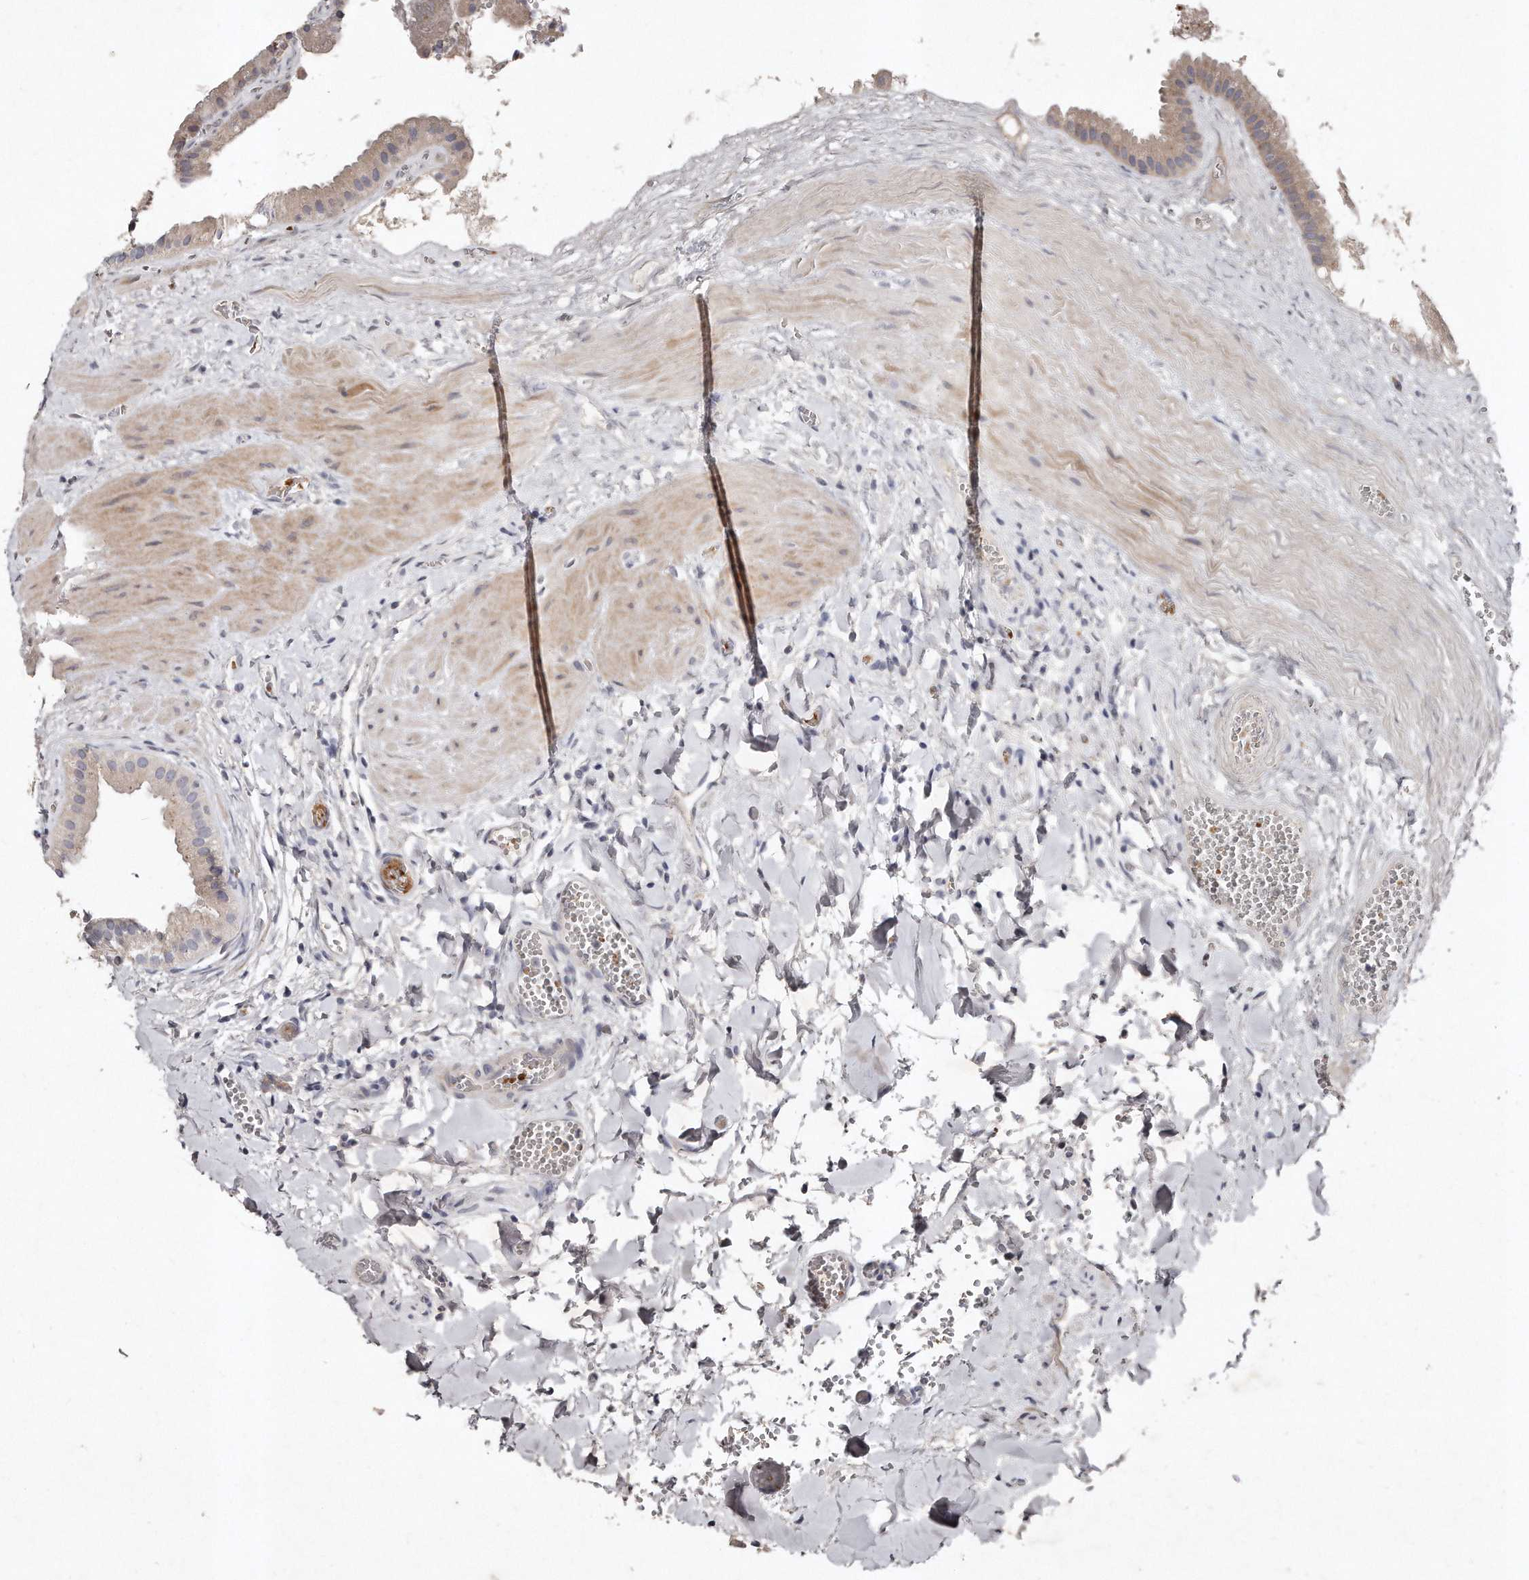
{"staining": {"intensity": "weak", "quantity": ">75%", "location": "cytoplasmic/membranous"}, "tissue": "gallbladder", "cell_type": "Glandular cells", "image_type": "normal", "snomed": [{"axis": "morphology", "description": "Normal tissue, NOS"}, {"axis": "topography", "description": "Gallbladder"}], "caption": "Immunohistochemical staining of normal human gallbladder exhibits low levels of weak cytoplasmic/membranous expression in approximately >75% of glandular cells.", "gene": "TECR", "patient": {"sex": "male", "age": 55}}